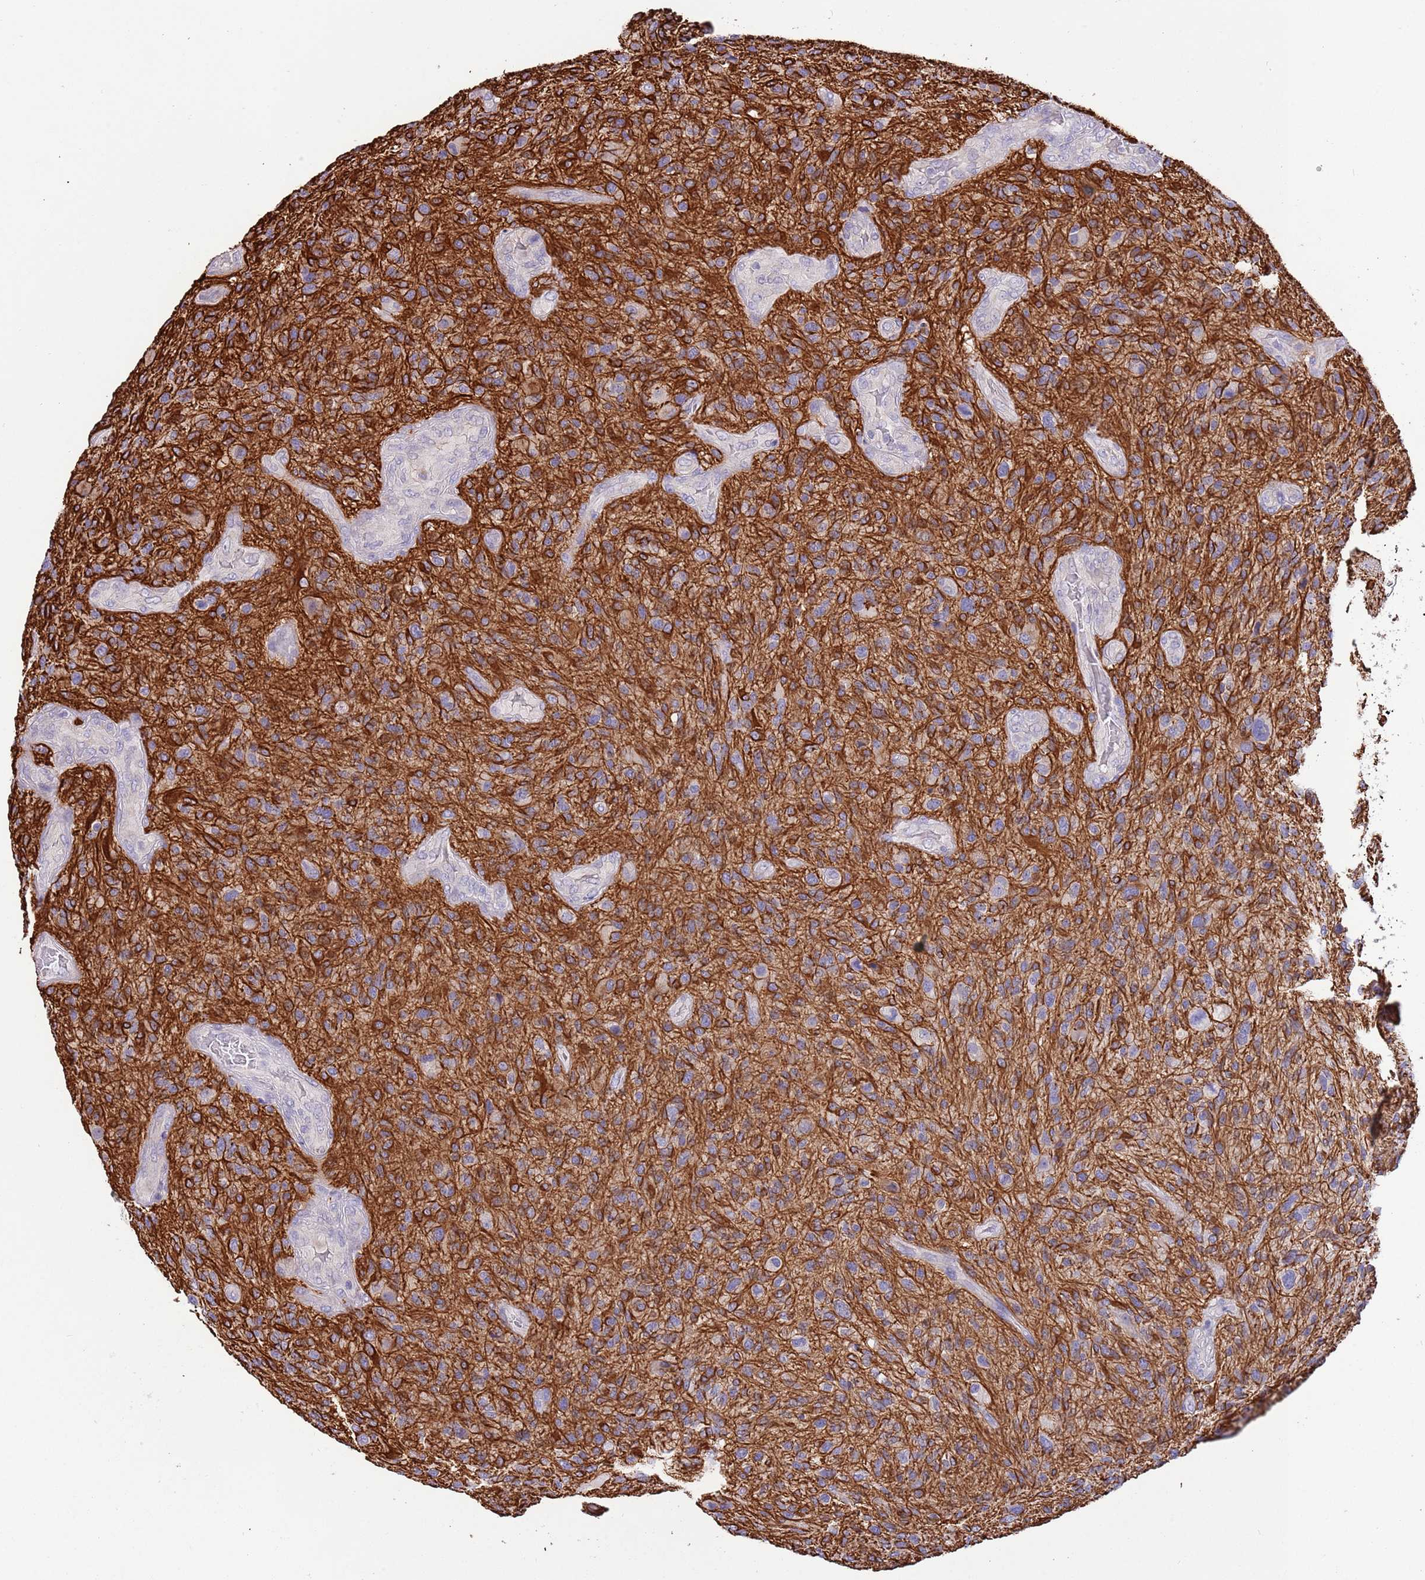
{"staining": {"intensity": "negative", "quantity": "none", "location": "none"}, "tissue": "glioma", "cell_type": "Tumor cells", "image_type": "cancer", "snomed": [{"axis": "morphology", "description": "Glioma, malignant, High grade"}, {"axis": "topography", "description": "Brain"}], "caption": "Tumor cells are negative for brown protein staining in malignant glioma (high-grade).", "gene": "CABYR", "patient": {"sex": "male", "age": 47}}